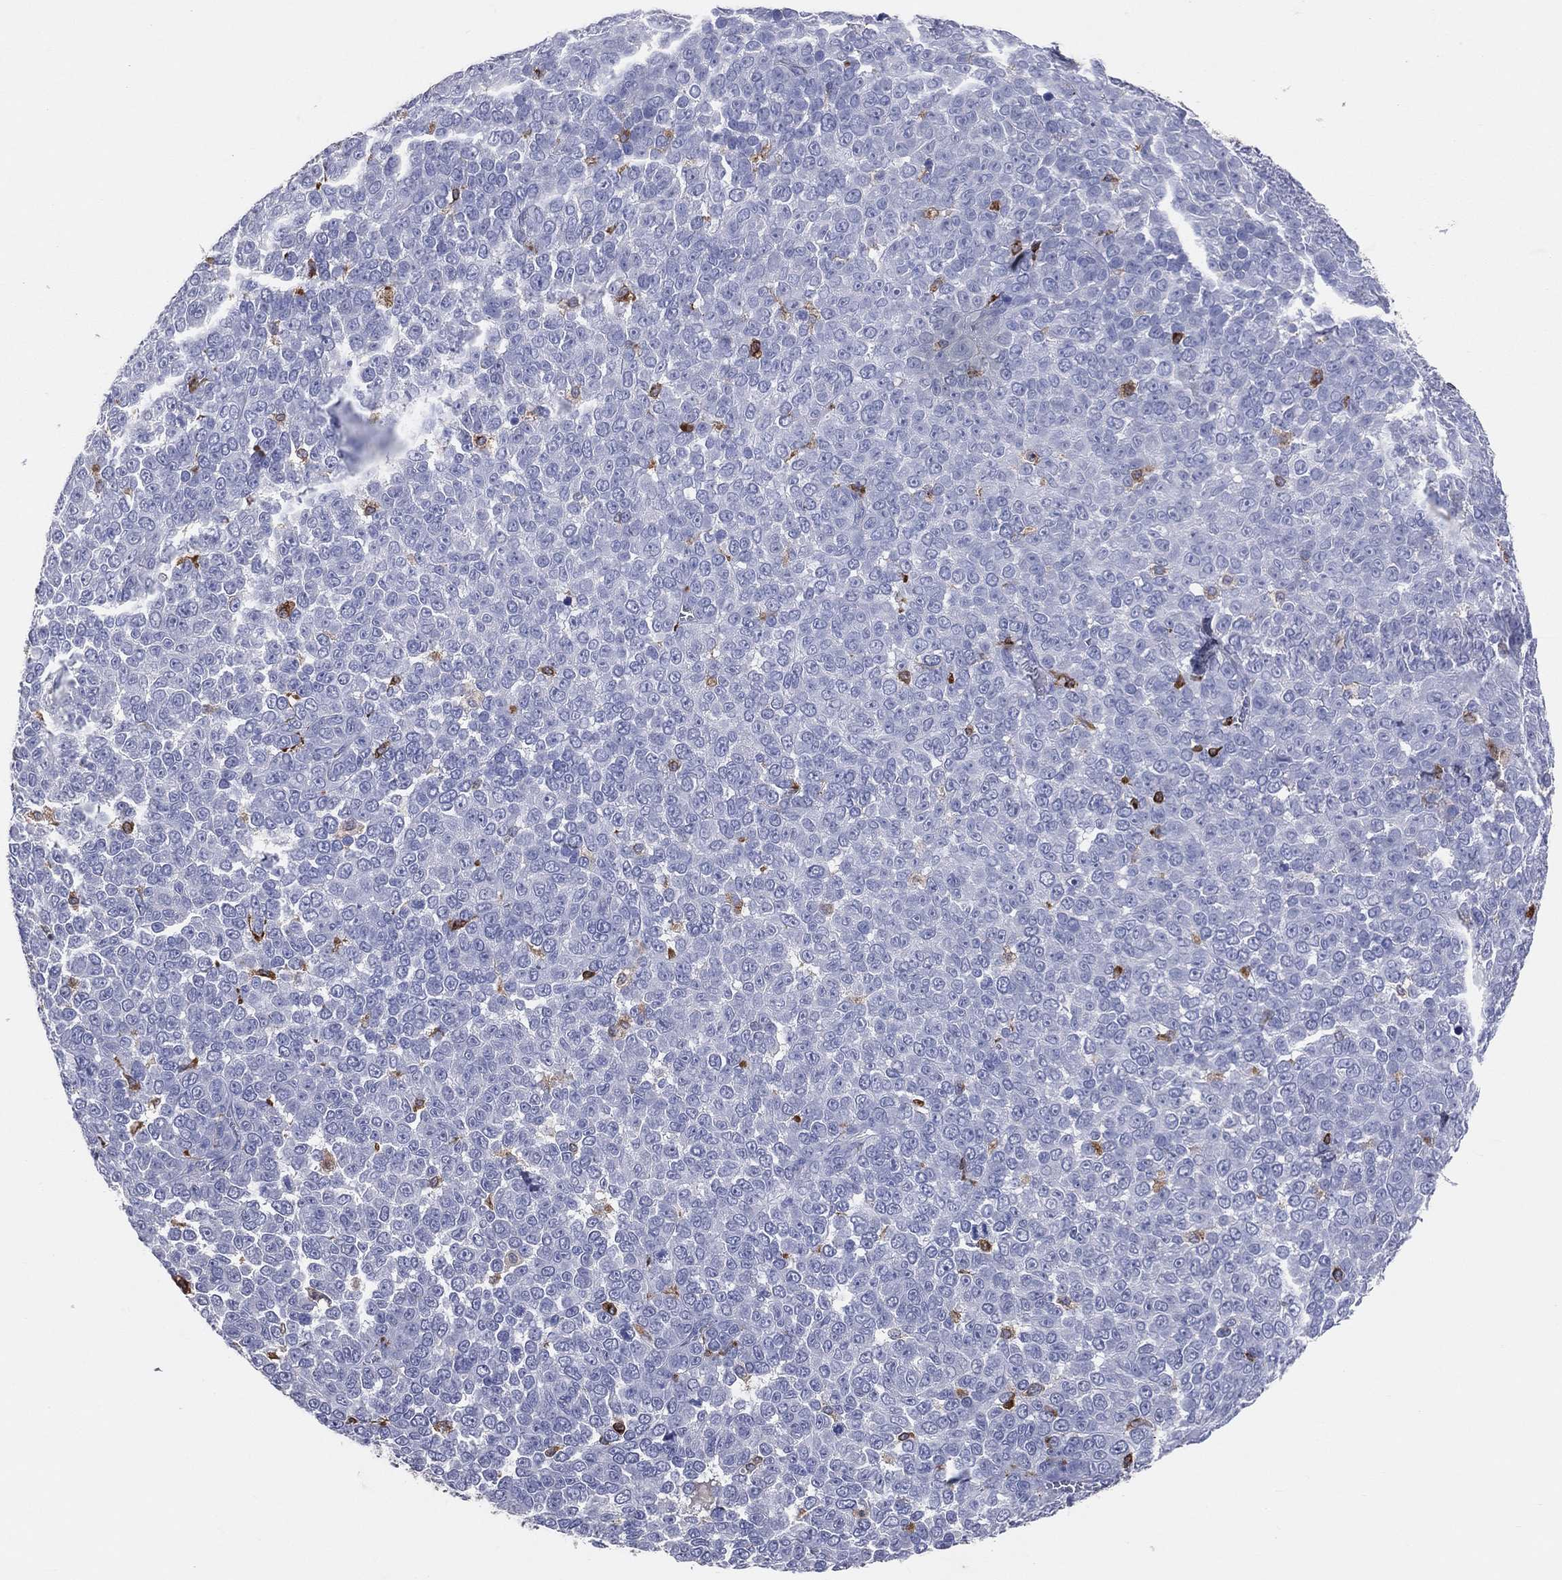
{"staining": {"intensity": "negative", "quantity": "none", "location": "none"}, "tissue": "melanoma", "cell_type": "Tumor cells", "image_type": "cancer", "snomed": [{"axis": "morphology", "description": "Malignant melanoma, NOS"}, {"axis": "topography", "description": "Skin"}], "caption": "Immunohistochemistry (IHC) image of neoplastic tissue: melanoma stained with DAB displays no significant protein expression in tumor cells.", "gene": "CD74", "patient": {"sex": "female", "age": 95}}